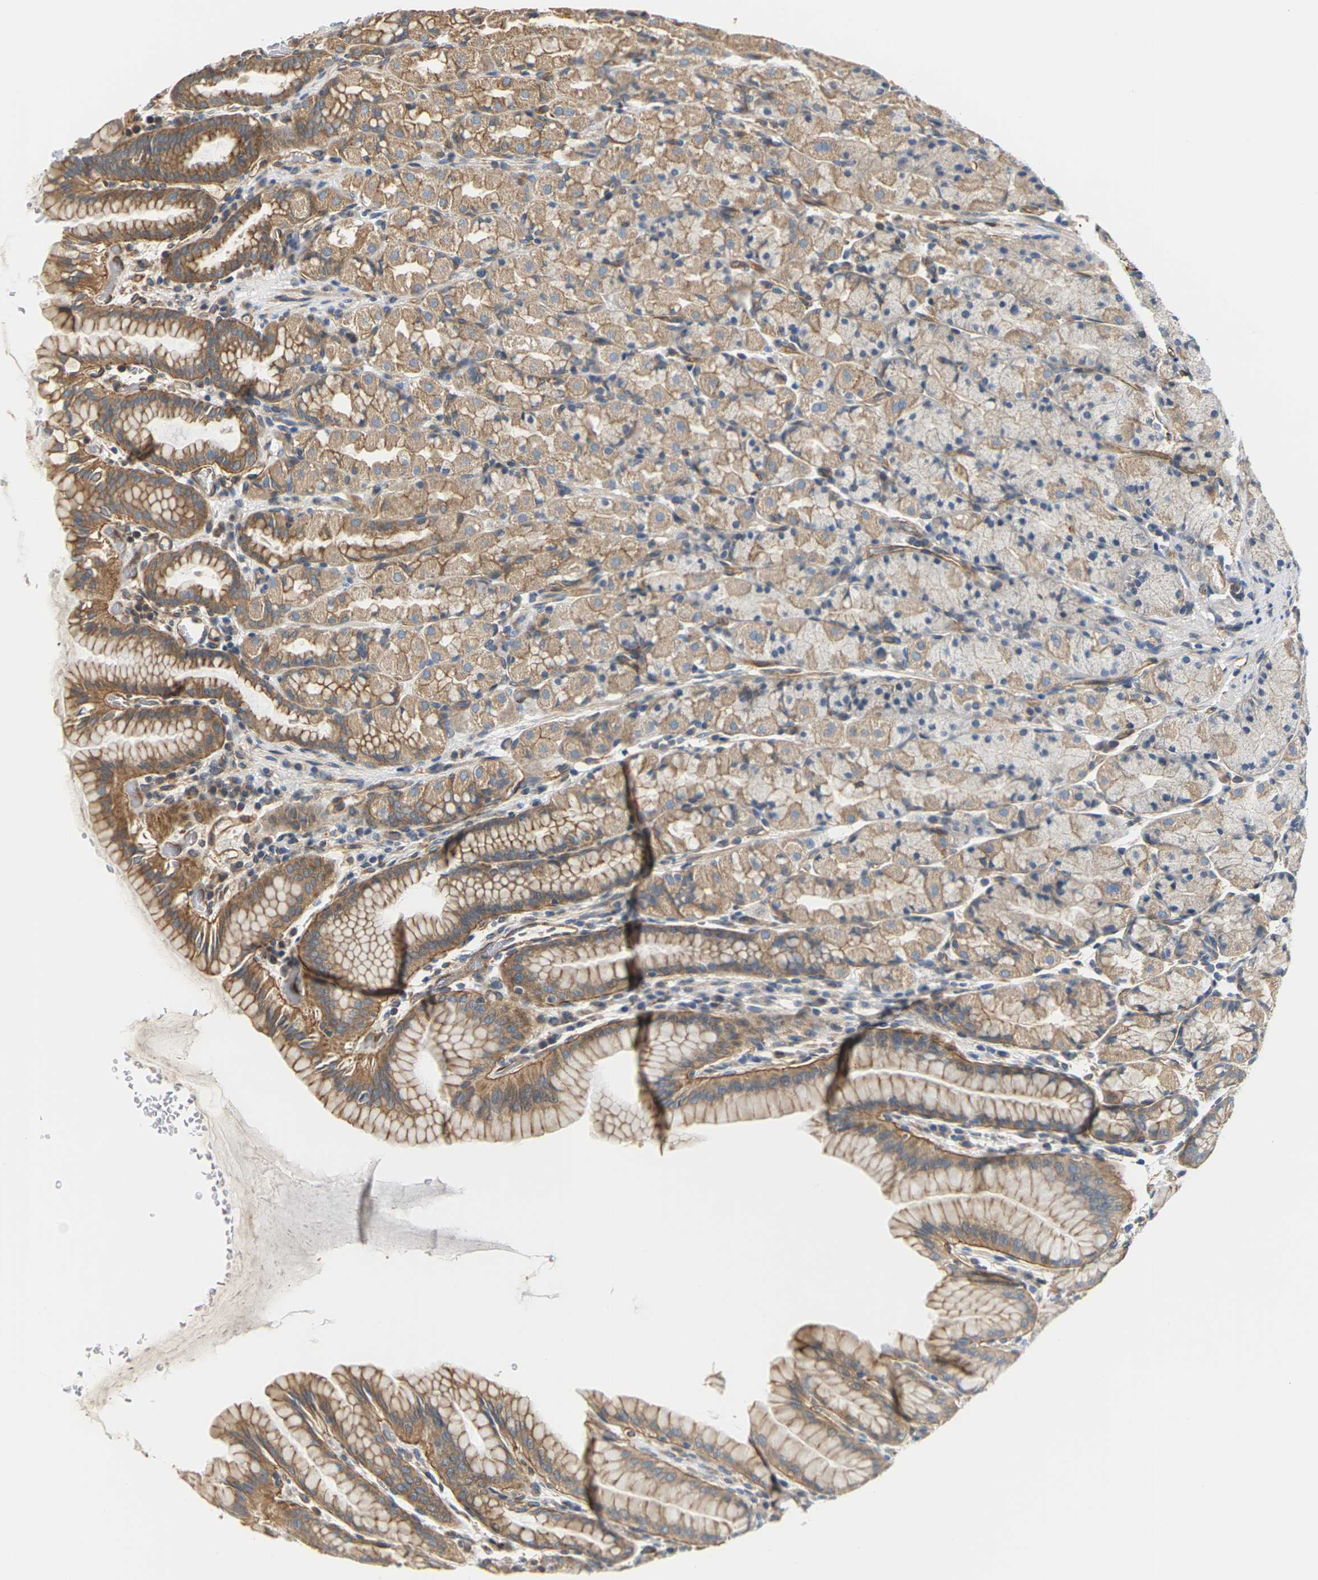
{"staining": {"intensity": "moderate", "quantity": ">75%", "location": "cytoplasmic/membranous"}, "tissue": "stomach", "cell_type": "Glandular cells", "image_type": "normal", "snomed": [{"axis": "morphology", "description": "Normal tissue, NOS"}, {"axis": "topography", "description": "Stomach, upper"}], "caption": "Stomach stained with DAB immunohistochemistry demonstrates medium levels of moderate cytoplasmic/membranous positivity in about >75% of glandular cells.", "gene": "PCDHB4", "patient": {"sex": "male", "age": 68}}